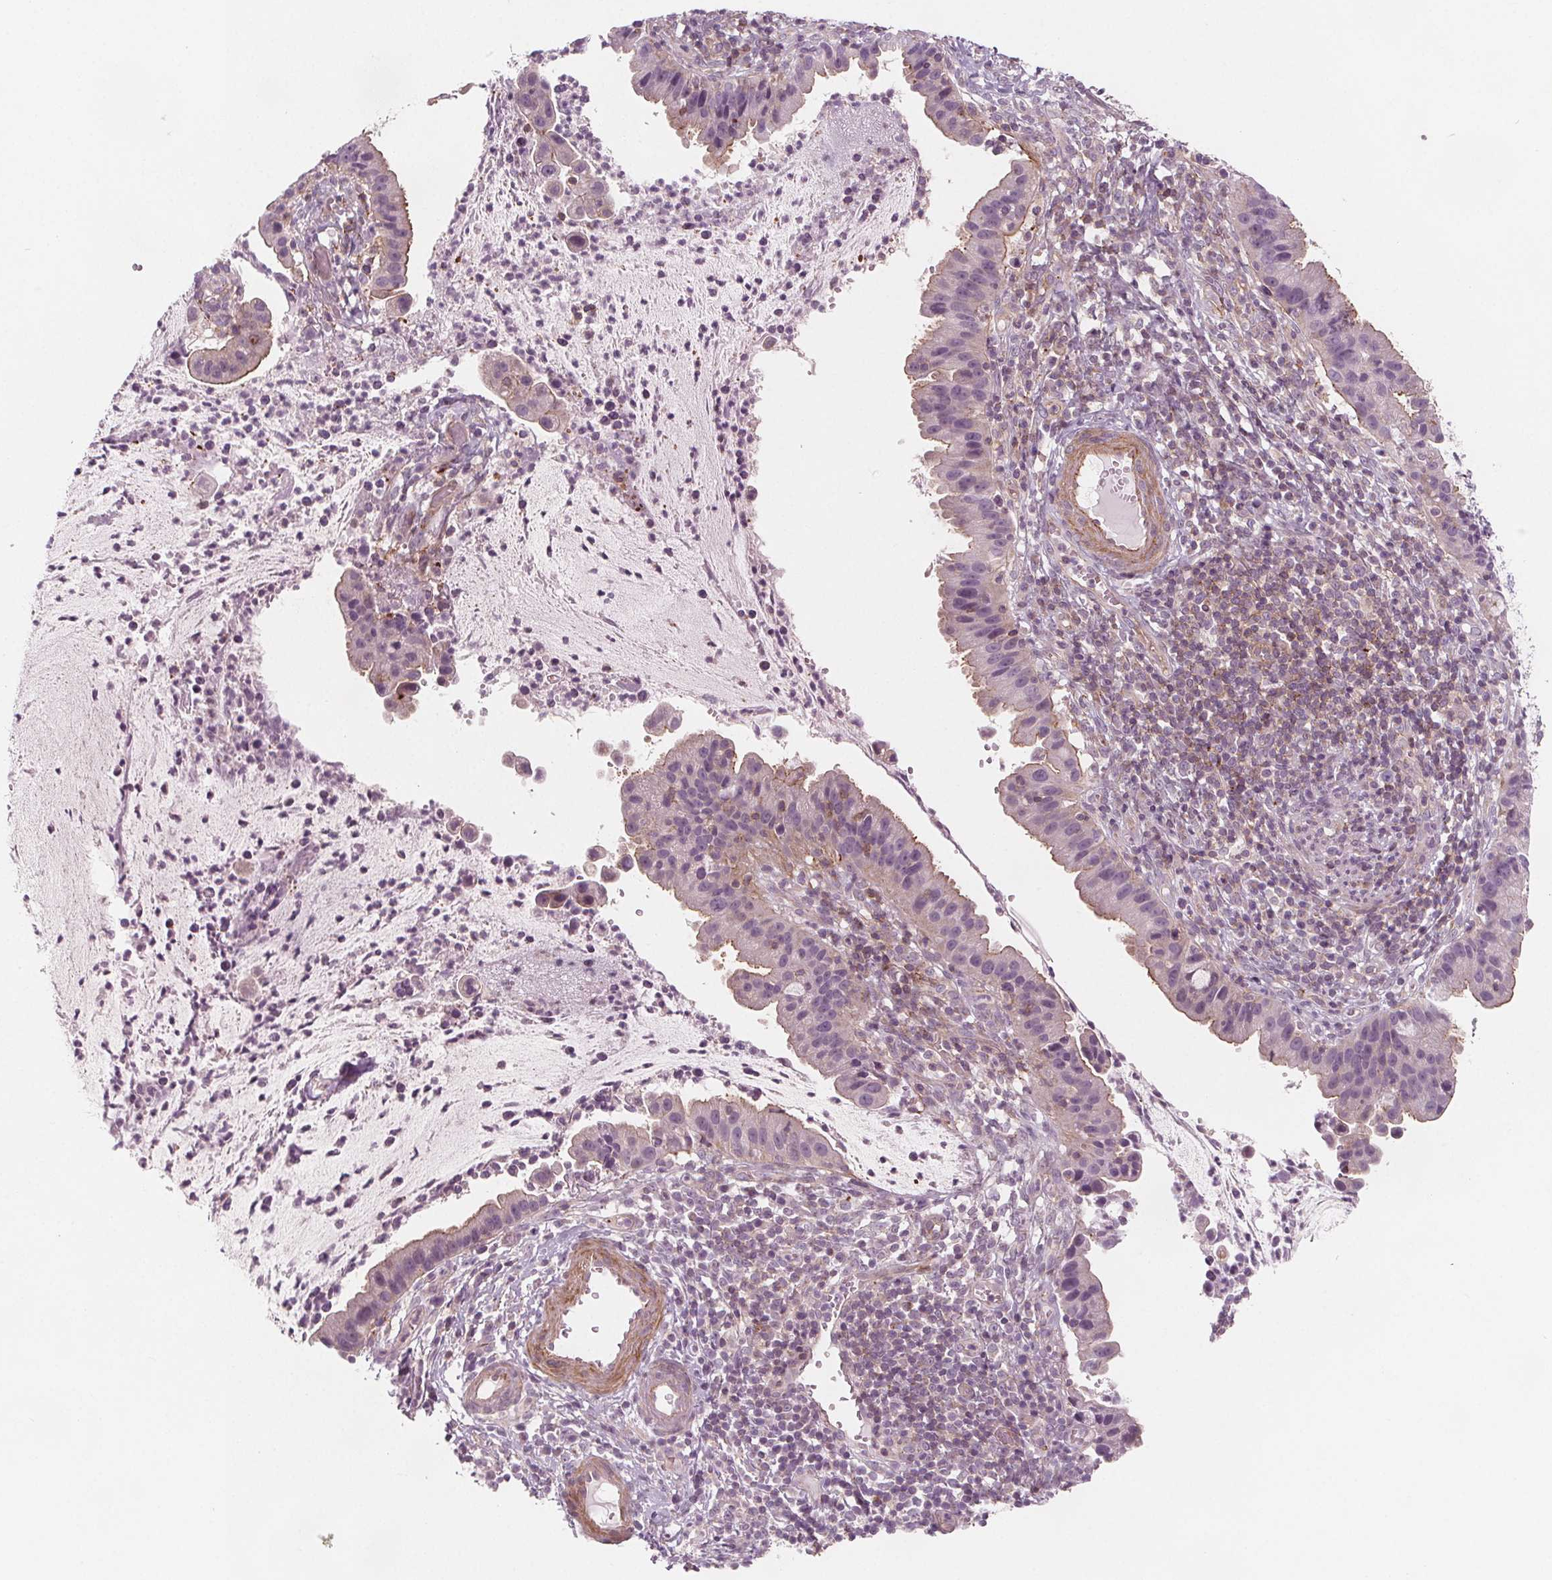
{"staining": {"intensity": "negative", "quantity": "none", "location": "none"}, "tissue": "cervical cancer", "cell_type": "Tumor cells", "image_type": "cancer", "snomed": [{"axis": "morphology", "description": "Adenocarcinoma, NOS"}, {"axis": "topography", "description": "Cervix"}], "caption": "Protein analysis of cervical cancer (adenocarcinoma) exhibits no significant expression in tumor cells. Brightfield microscopy of immunohistochemistry (IHC) stained with DAB (3,3'-diaminobenzidine) (brown) and hematoxylin (blue), captured at high magnification.", "gene": "ADAM33", "patient": {"sex": "female", "age": 34}}